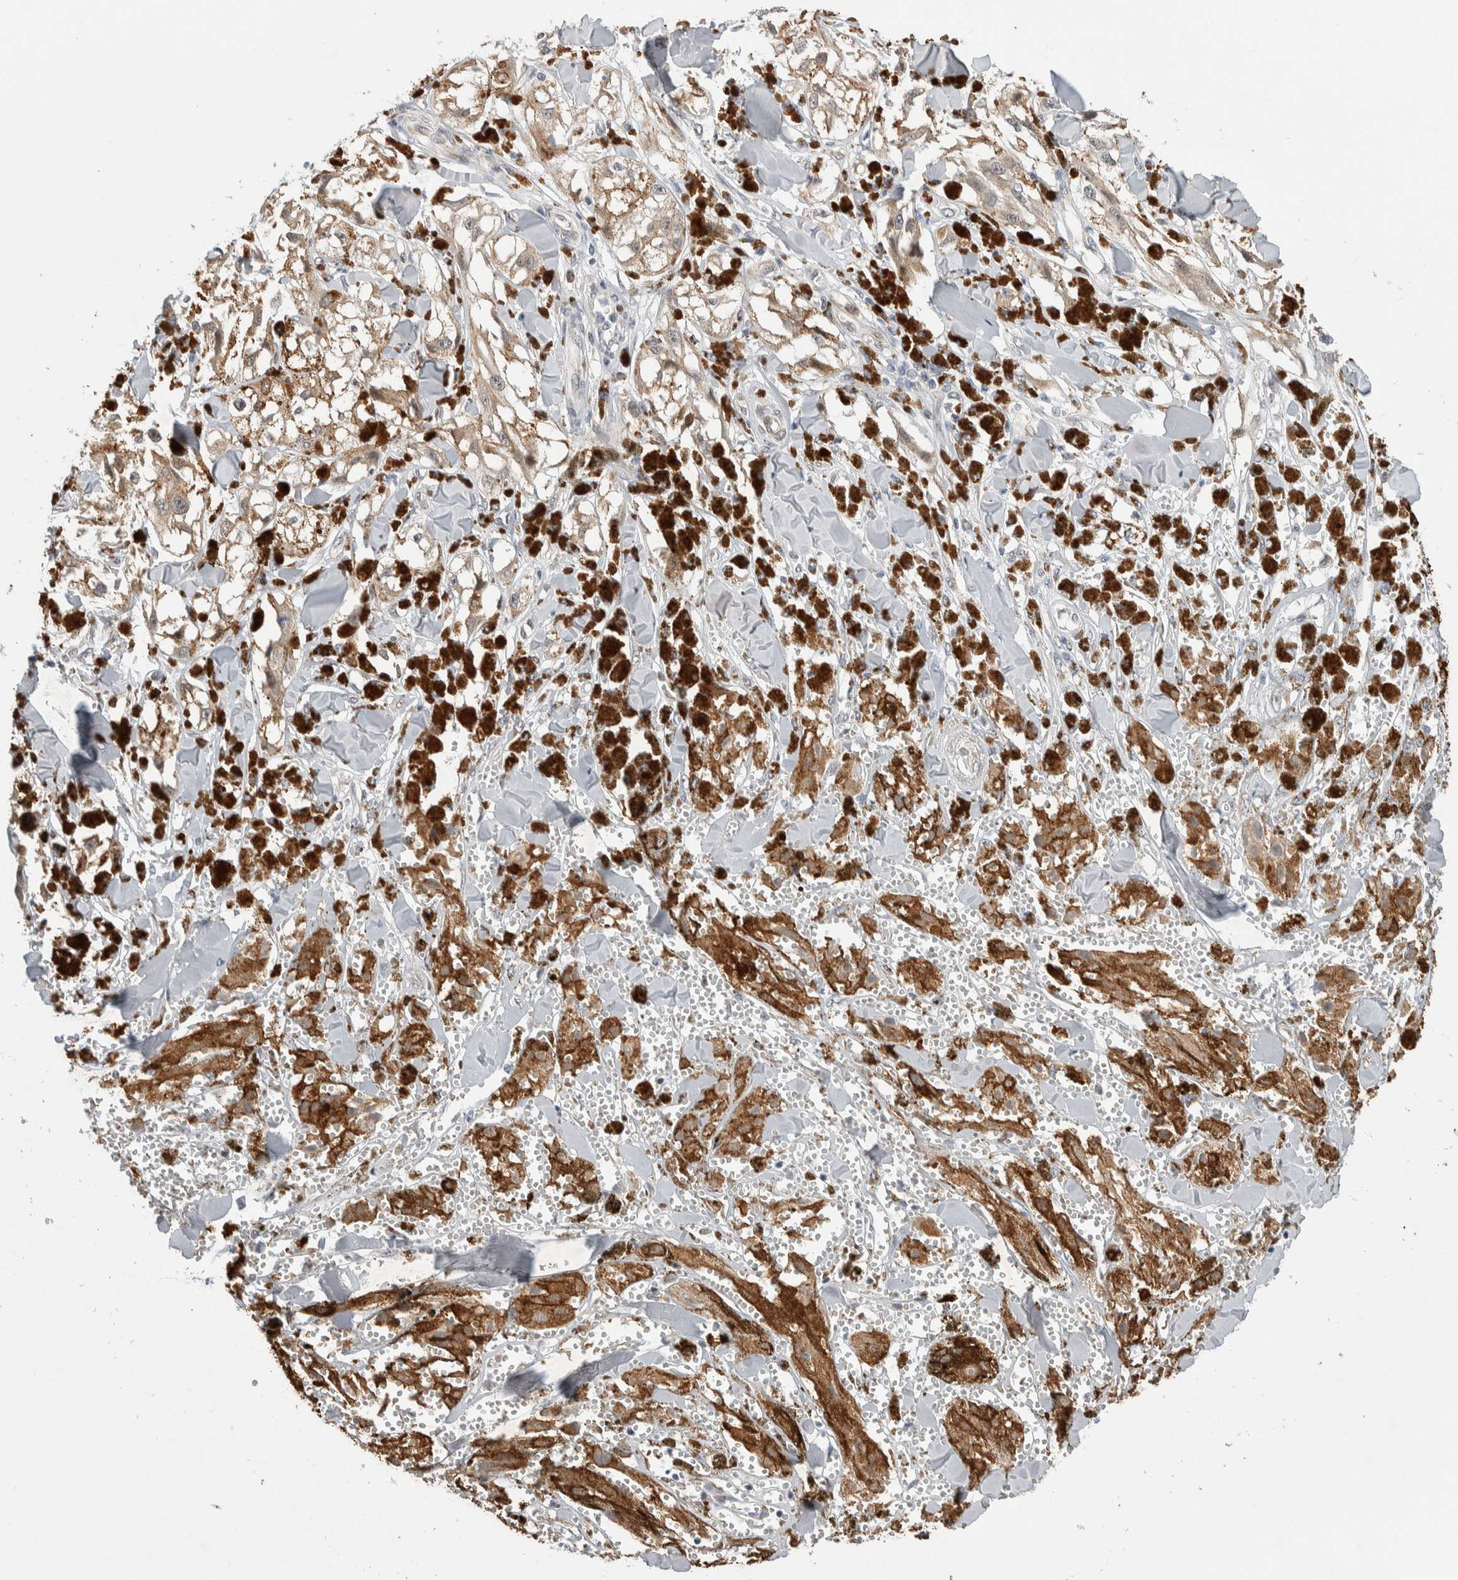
{"staining": {"intensity": "moderate", "quantity": ">75%", "location": "cytoplasmic/membranous"}, "tissue": "melanoma", "cell_type": "Tumor cells", "image_type": "cancer", "snomed": [{"axis": "morphology", "description": "Malignant melanoma, NOS"}, {"axis": "topography", "description": "Skin"}], "caption": "Moderate cytoplasmic/membranous expression for a protein is identified in about >75% of tumor cells of malignant melanoma using immunohistochemistry.", "gene": "SHPK", "patient": {"sex": "male", "age": 88}}